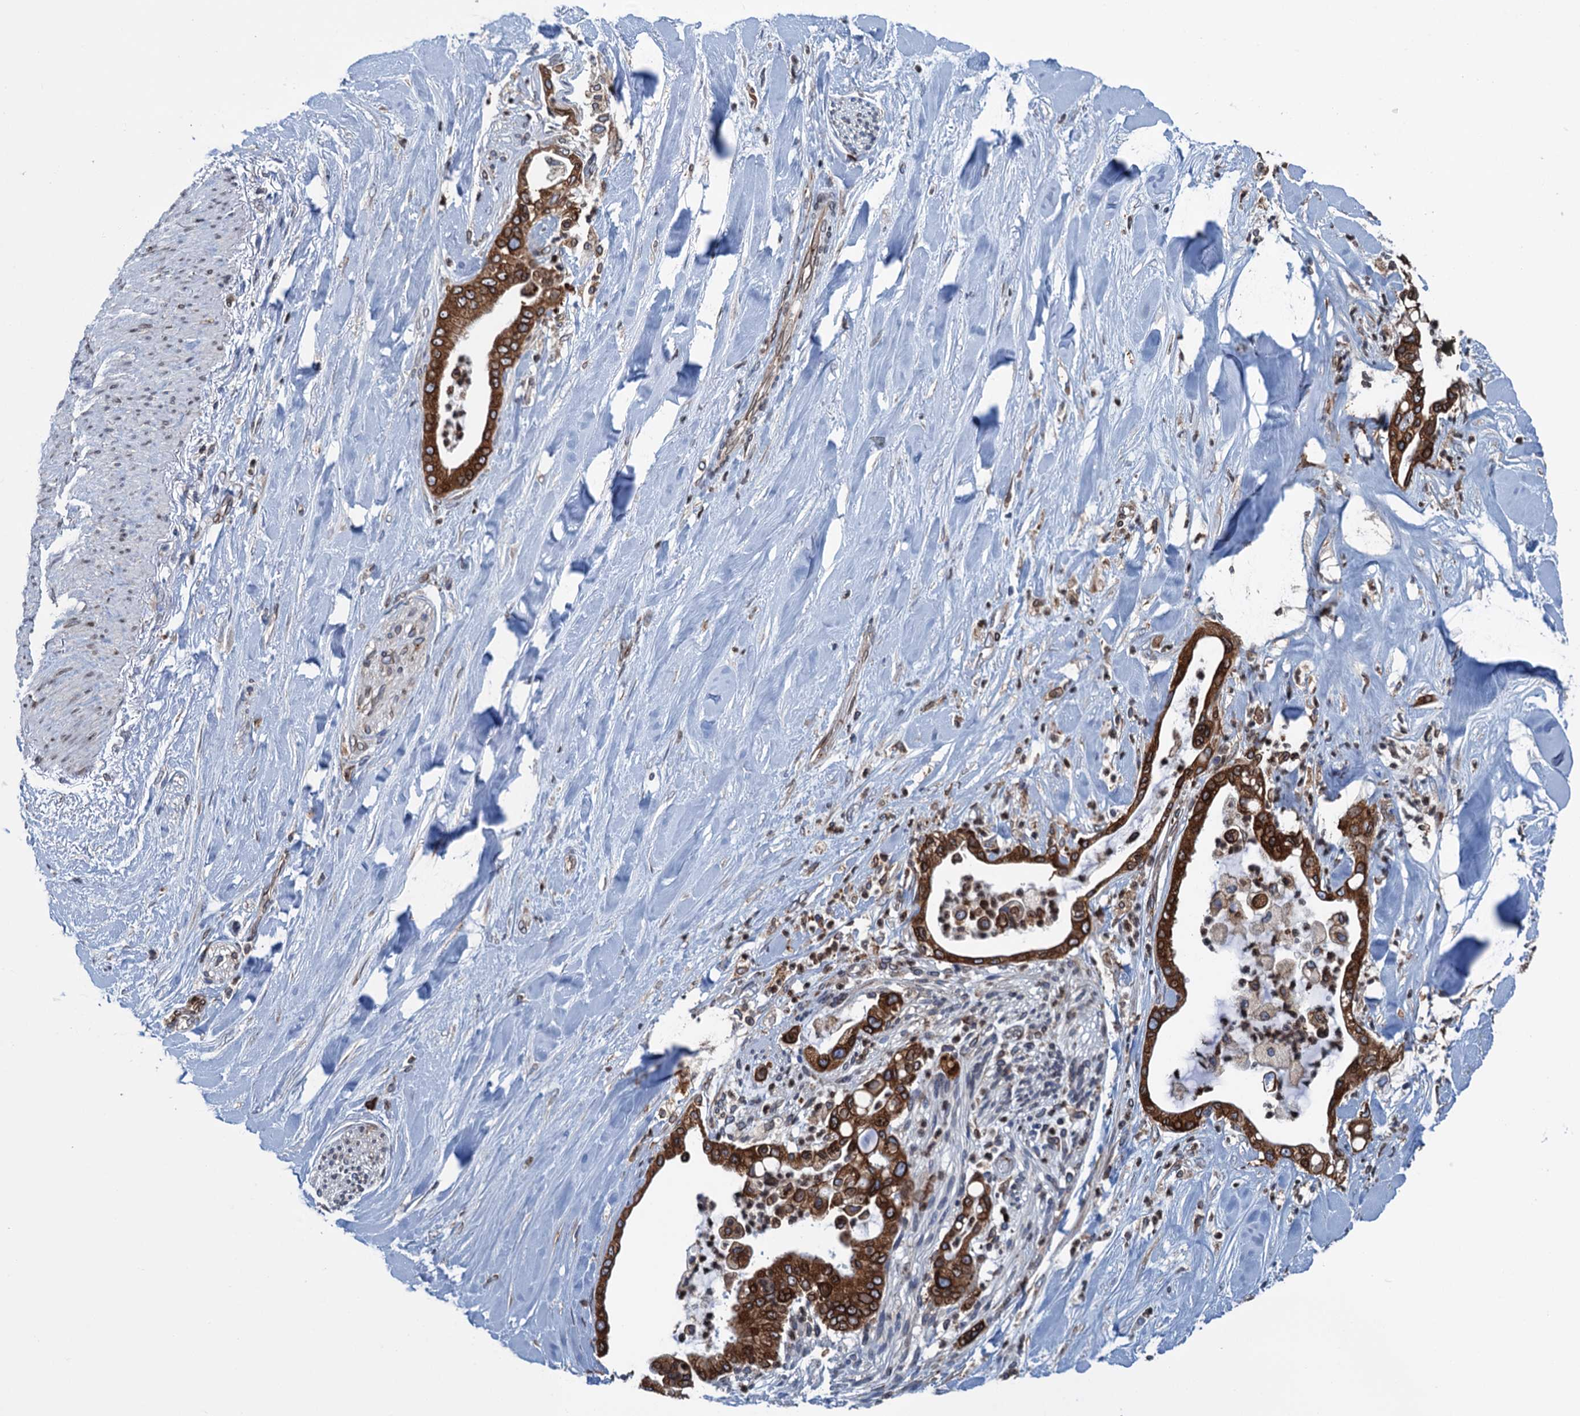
{"staining": {"intensity": "strong", "quantity": ">75%", "location": "cytoplasmic/membranous"}, "tissue": "liver cancer", "cell_type": "Tumor cells", "image_type": "cancer", "snomed": [{"axis": "morphology", "description": "Cholangiocarcinoma"}, {"axis": "topography", "description": "Liver"}], "caption": "Strong cytoplasmic/membranous positivity for a protein is present in approximately >75% of tumor cells of liver cancer (cholangiocarcinoma) using IHC.", "gene": "TMEM205", "patient": {"sex": "female", "age": 54}}